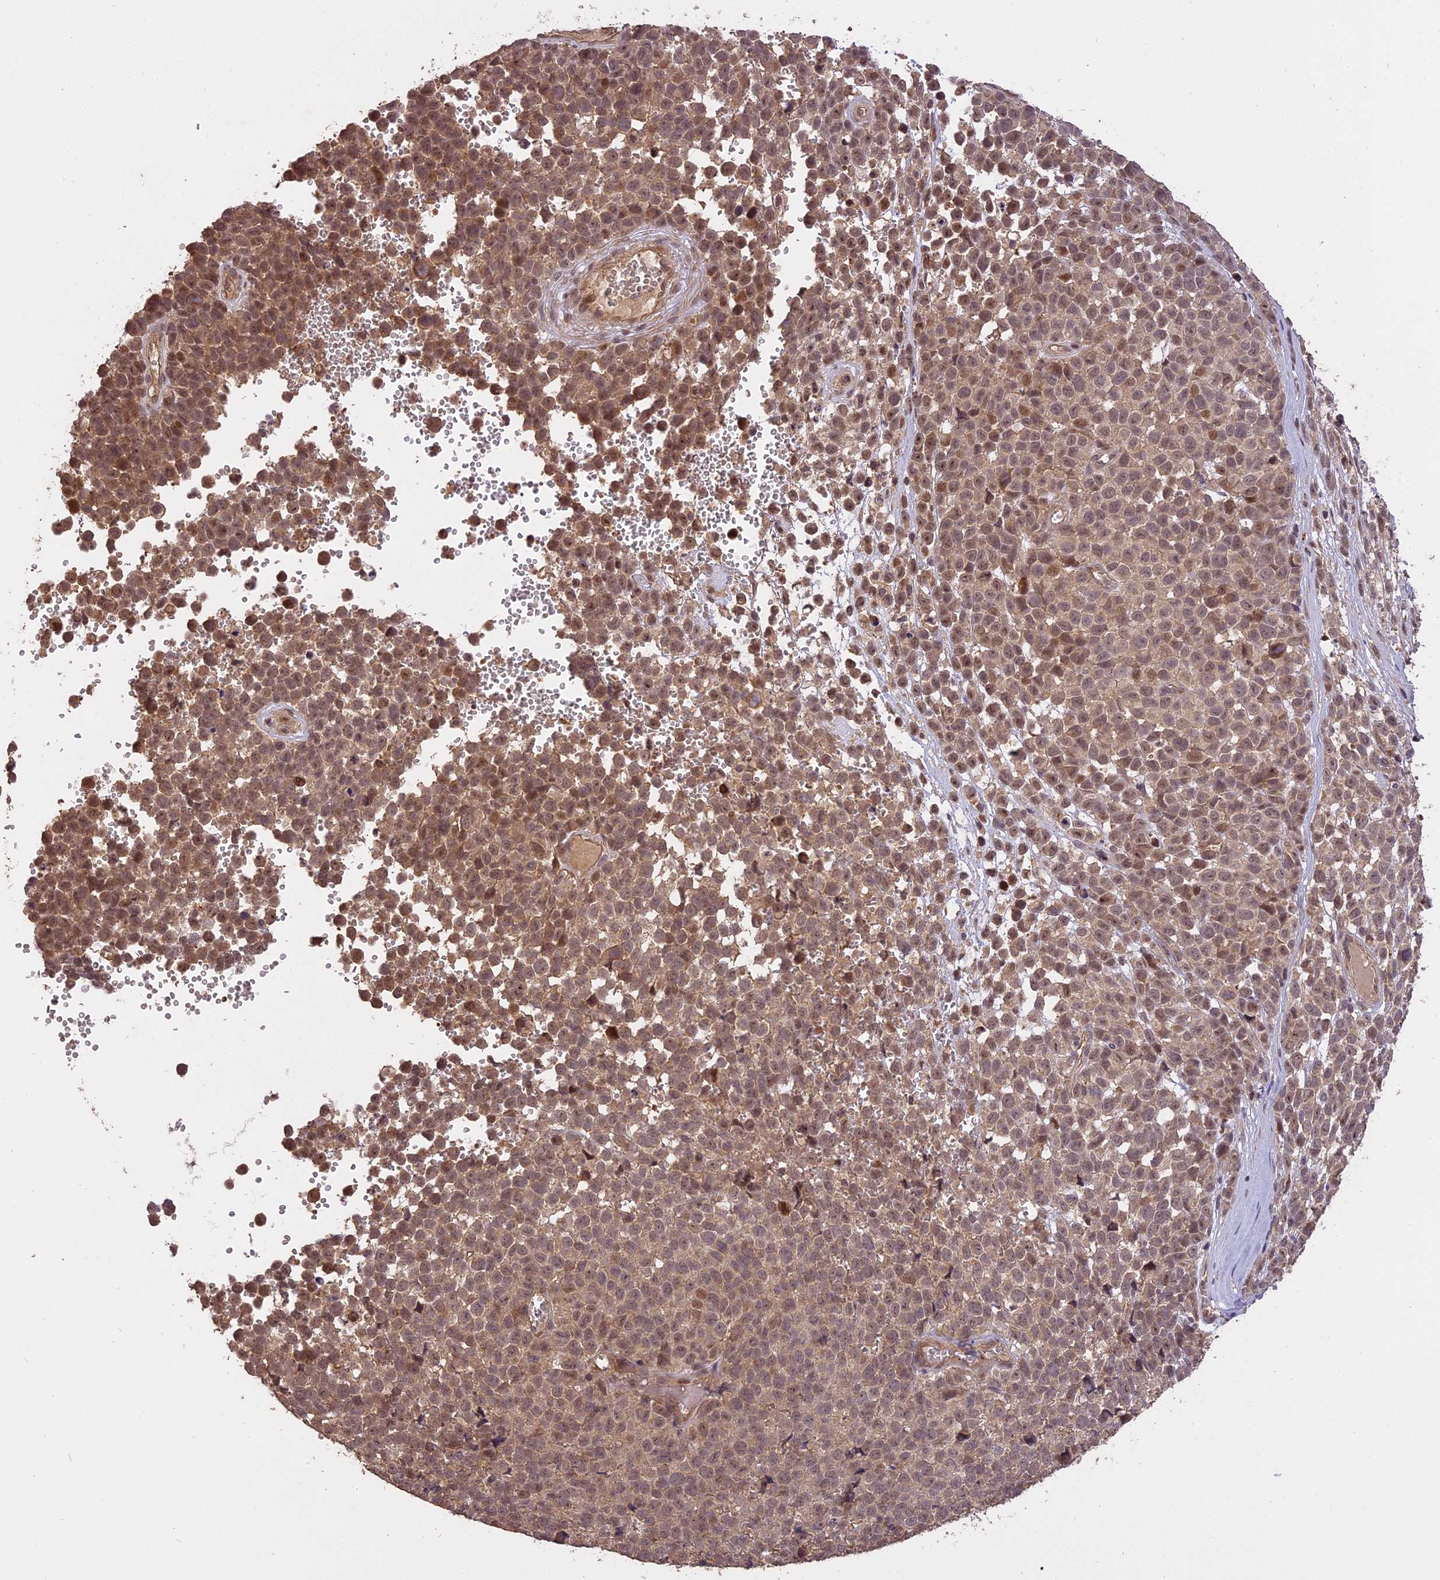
{"staining": {"intensity": "moderate", "quantity": "25%-75%", "location": "cytoplasmic/membranous,nuclear"}, "tissue": "melanoma", "cell_type": "Tumor cells", "image_type": "cancer", "snomed": [{"axis": "morphology", "description": "Malignant melanoma, NOS"}, {"axis": "topography", "description": "Nose, NOS"}], "caption": "Immunohistochemical staining of human melanoma demonstrates medium levels of moderate cytoplasmic/membranous and nuclear protein staining in approximately 25%-75% of tumor cells. (IHC, brightfield microscopy, high magnification).", "gene": "TIGD7", "patient": {"sex": "female", "age": 48}}